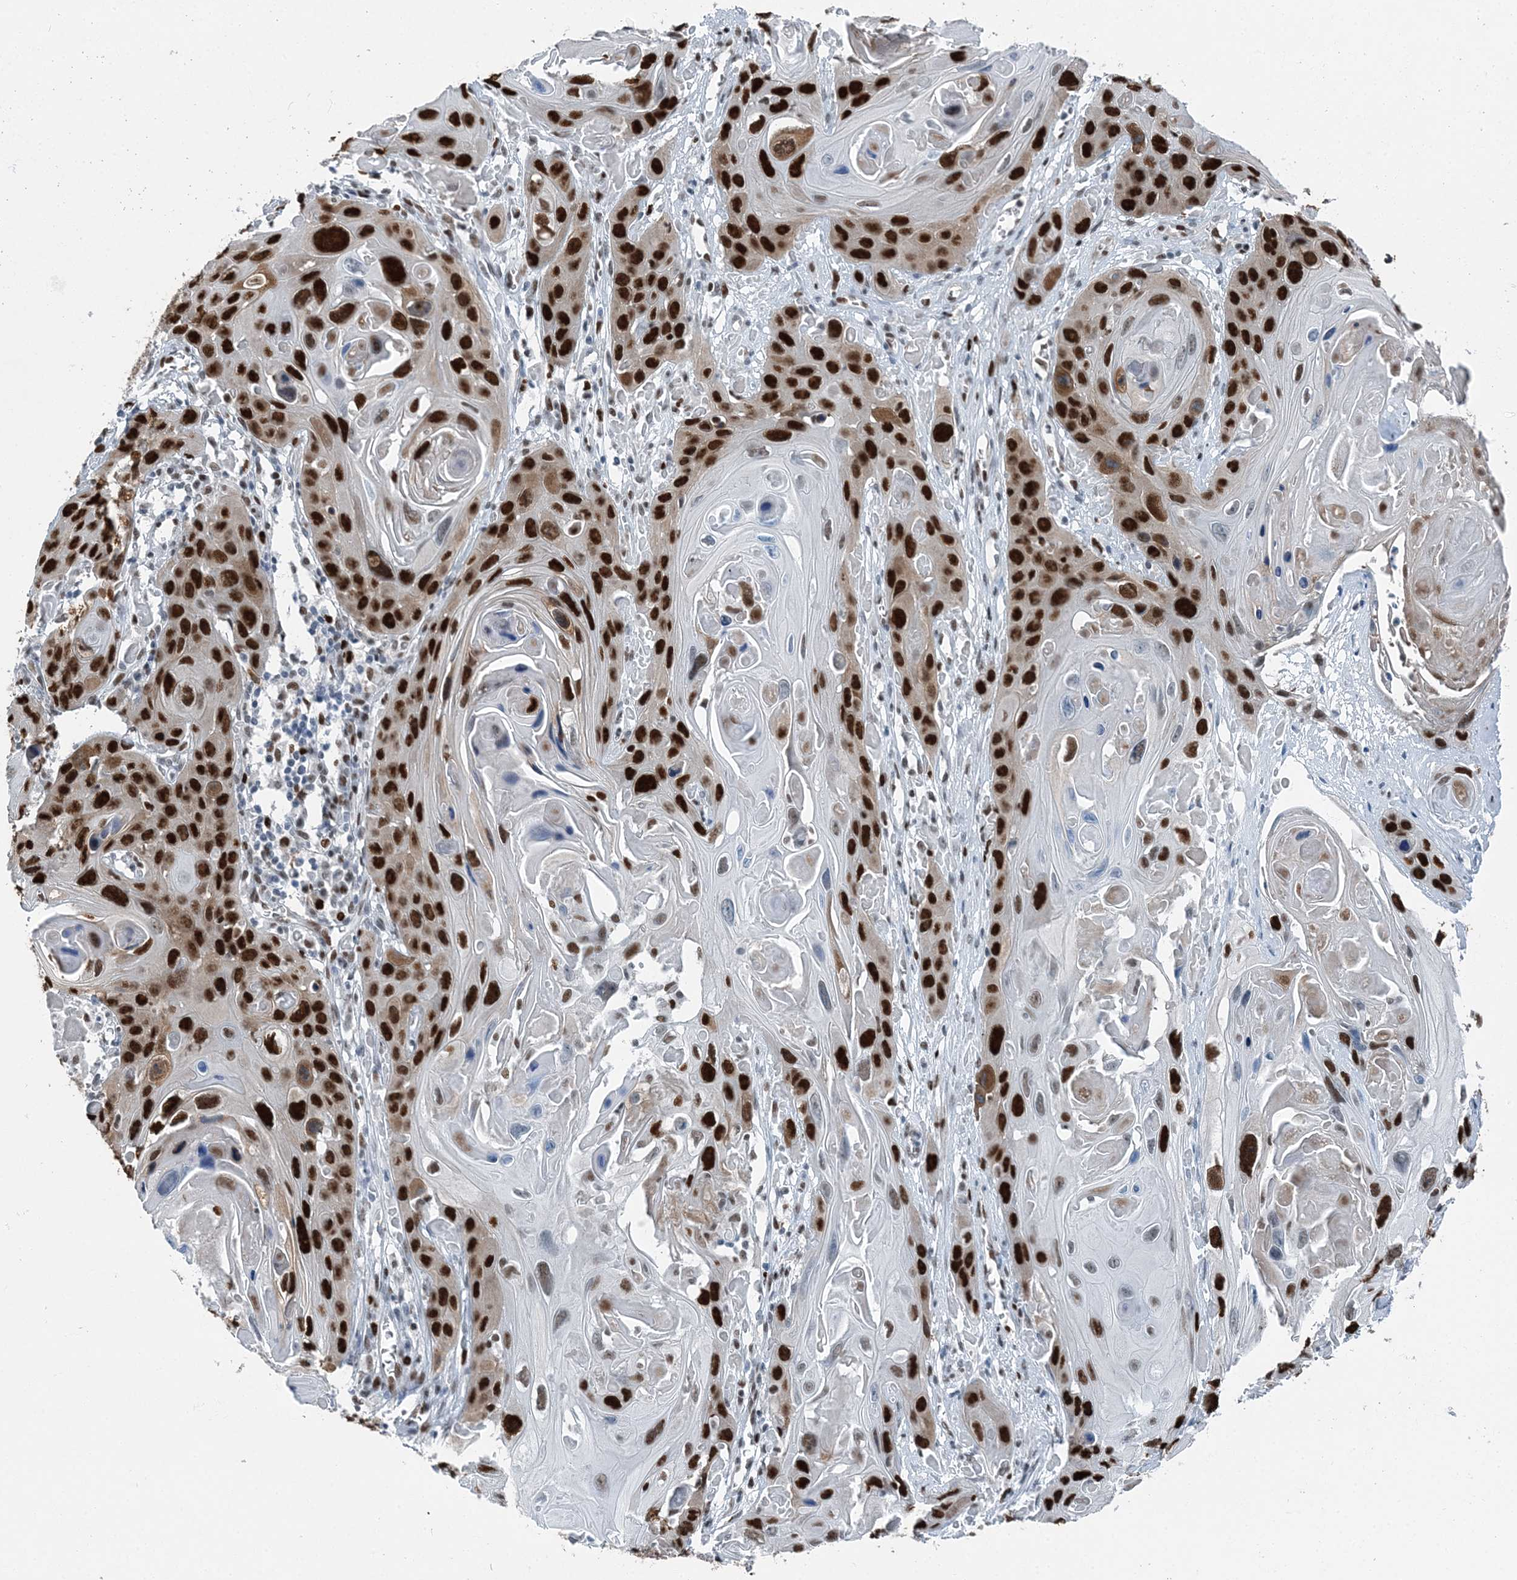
{"staining": {"intensity": "strong", "quantity": ">75%", "location": "nuclear"}, "tissue": "skin cancer", "cell_type": "Tumor cells", "image_type": "cancer", "snomed": [{"axis": "morphology", "description": "Squamous cell carcinoma, NOS"}, {"axis": "topography", "description": "Skin"}], "caption": "Human skin cancer stained for a protein (brown) displays strong nuclear positive positivity in approximately >75% of tumor cells.", "gene": "HAT1", "patient": {"sex": "male", "age": 55}}